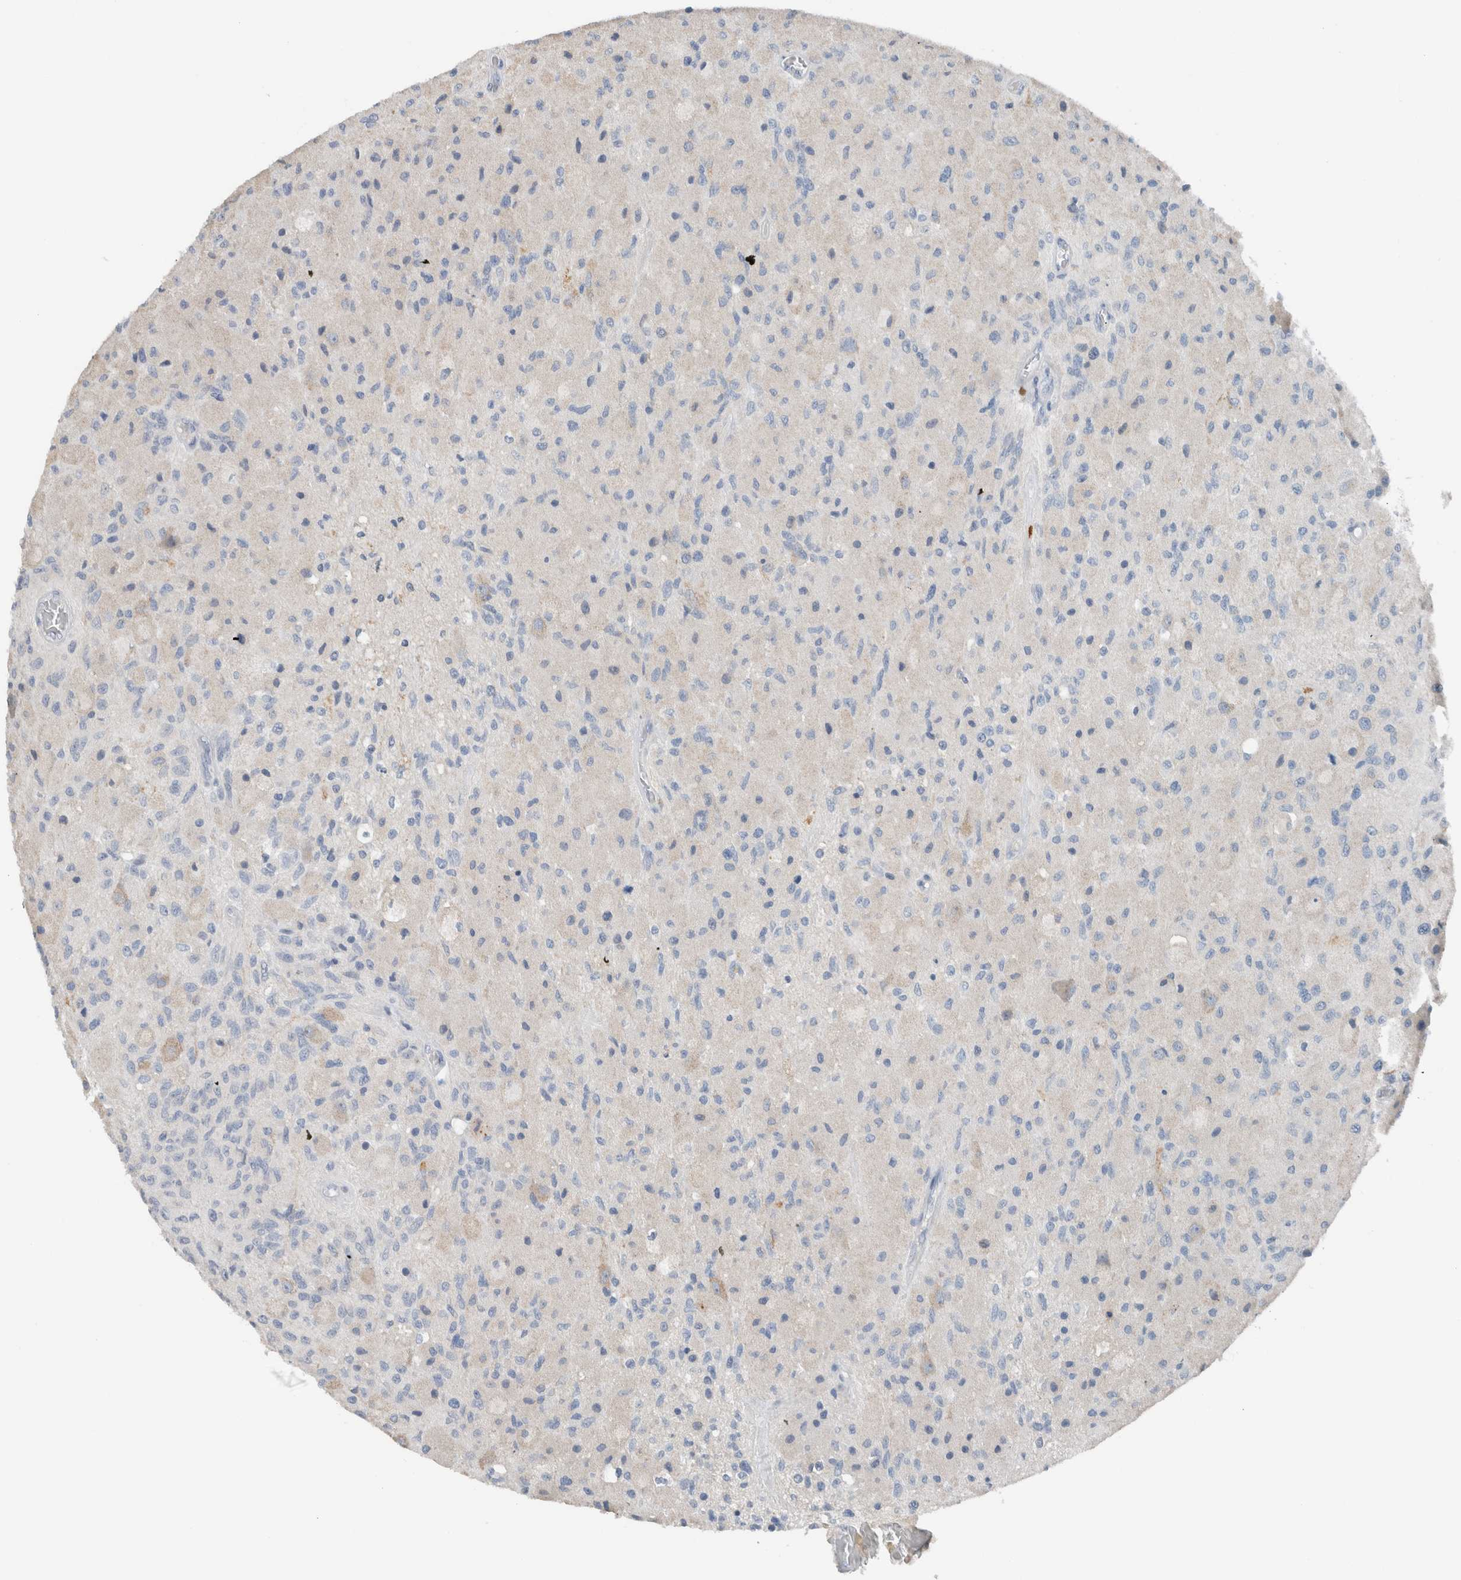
{"staining": {"intensity": "negative", "quantity": "none", "location": "none"}, "tissue": "glioma", "cell_type": "Tumor cells", "image_type": "cancer", "snomed": [{"axis": "morphology", "description": "Normal tissue, NOS"}, {"axis": "morphology", "description": "Glioma, malignant, High grade"}, {"axis": "topography", "description": "Cerebral cortex"}], "caption": "Tumor cells show no significant protein positivity in glioma.", "gene": "DUOX1", "patient": {"sex": "male", "age": 77}}